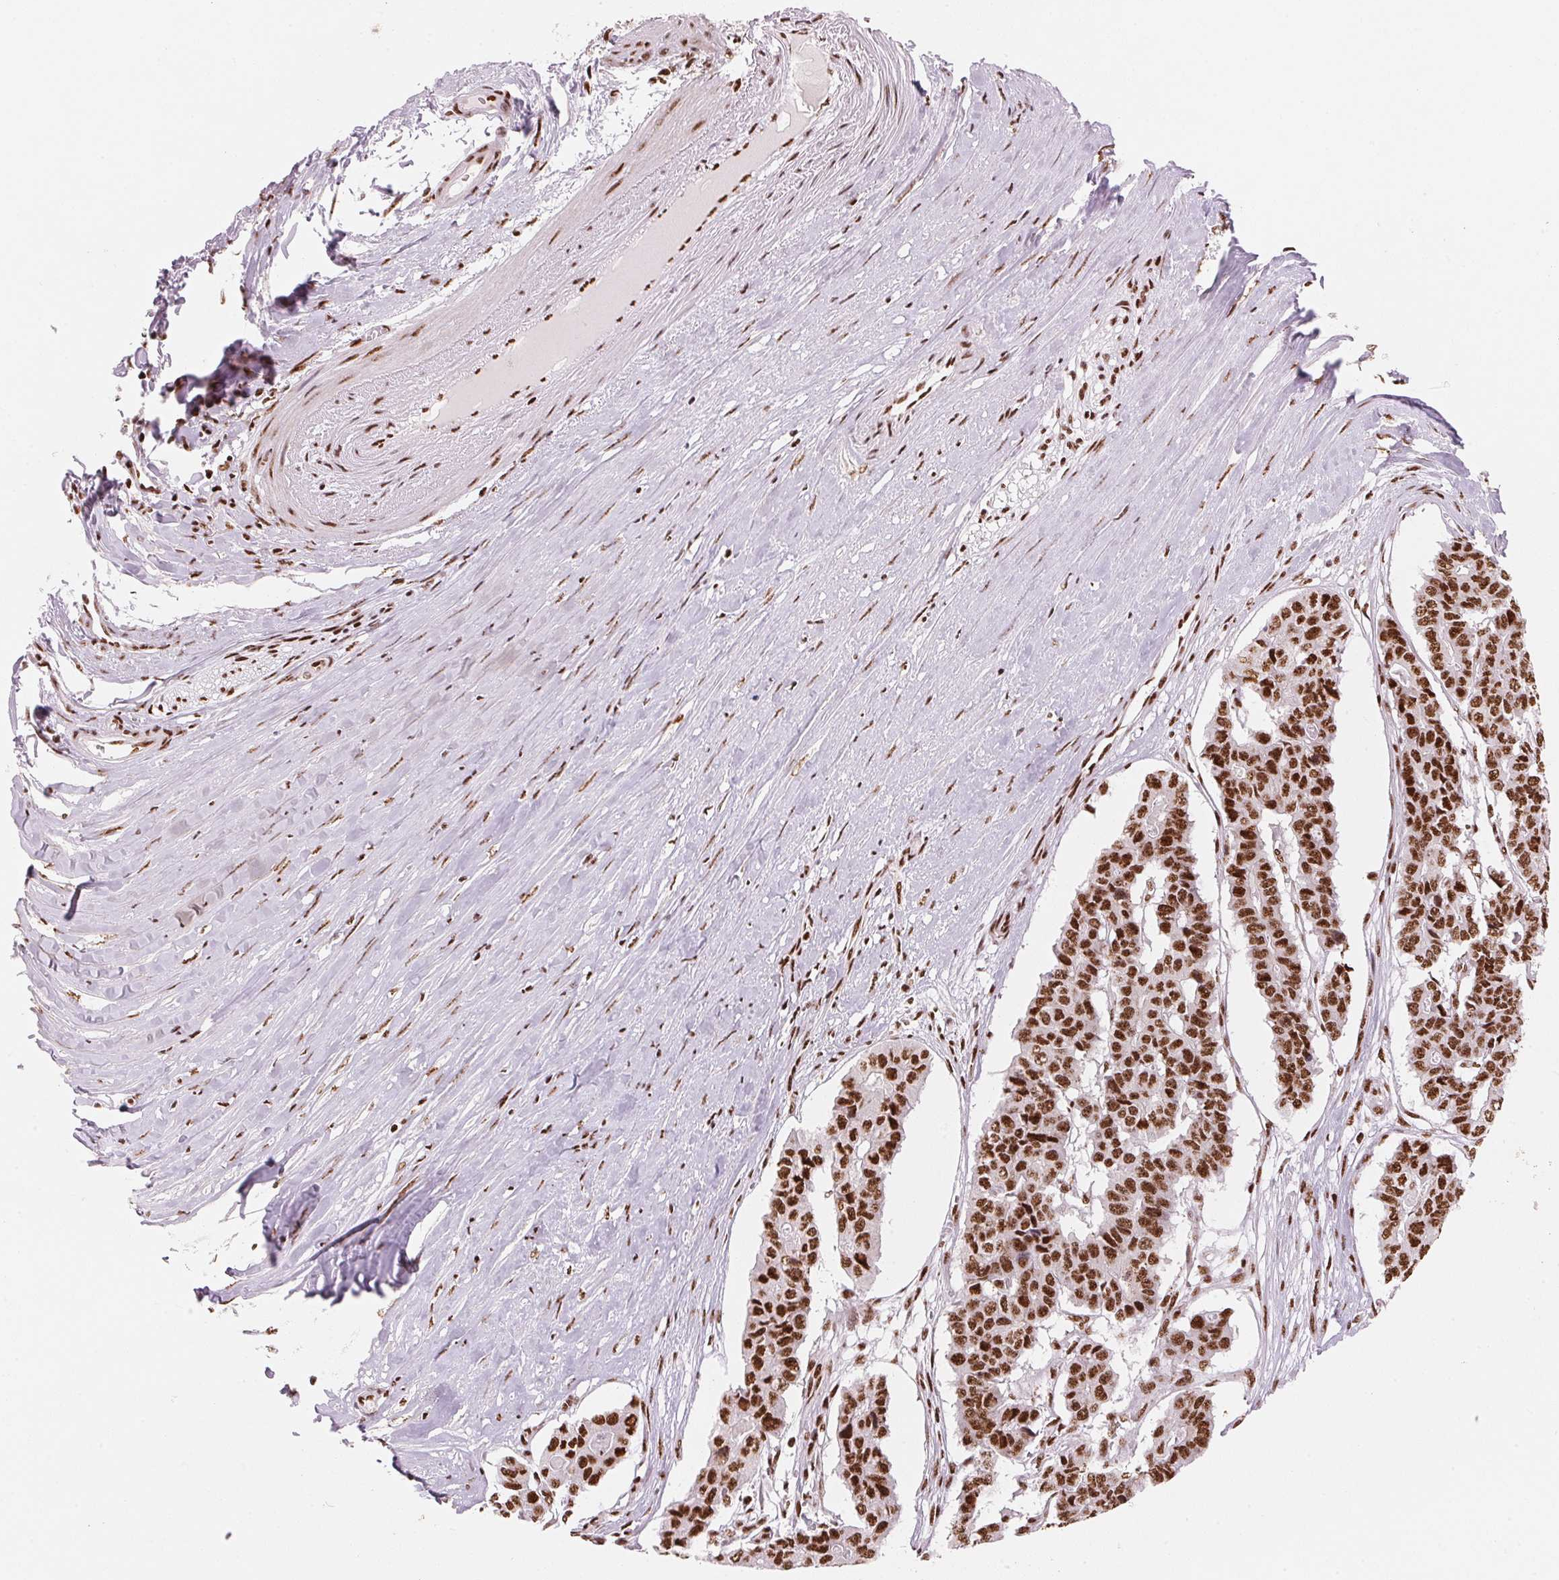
{"staining": {"intensity": "strong", "quantity": ">75%", "location": "nuclear"}, "tissue": "pancreatic cancer", "cell_type": "Tumor cells", "image_type": "cancer", "snomed": [{"axis": "morphology", "description": "Adenocarcinoma, NOS"}, {"axis": "topography", "description": "Pancreas"}], "caption": "Pancreatic cancer stained with a brown dye reveals strong nuclear positive expression in about >75% of tumor cells.", "gene": "NXF1", "patient": {"sex": "male", "age": 50}}